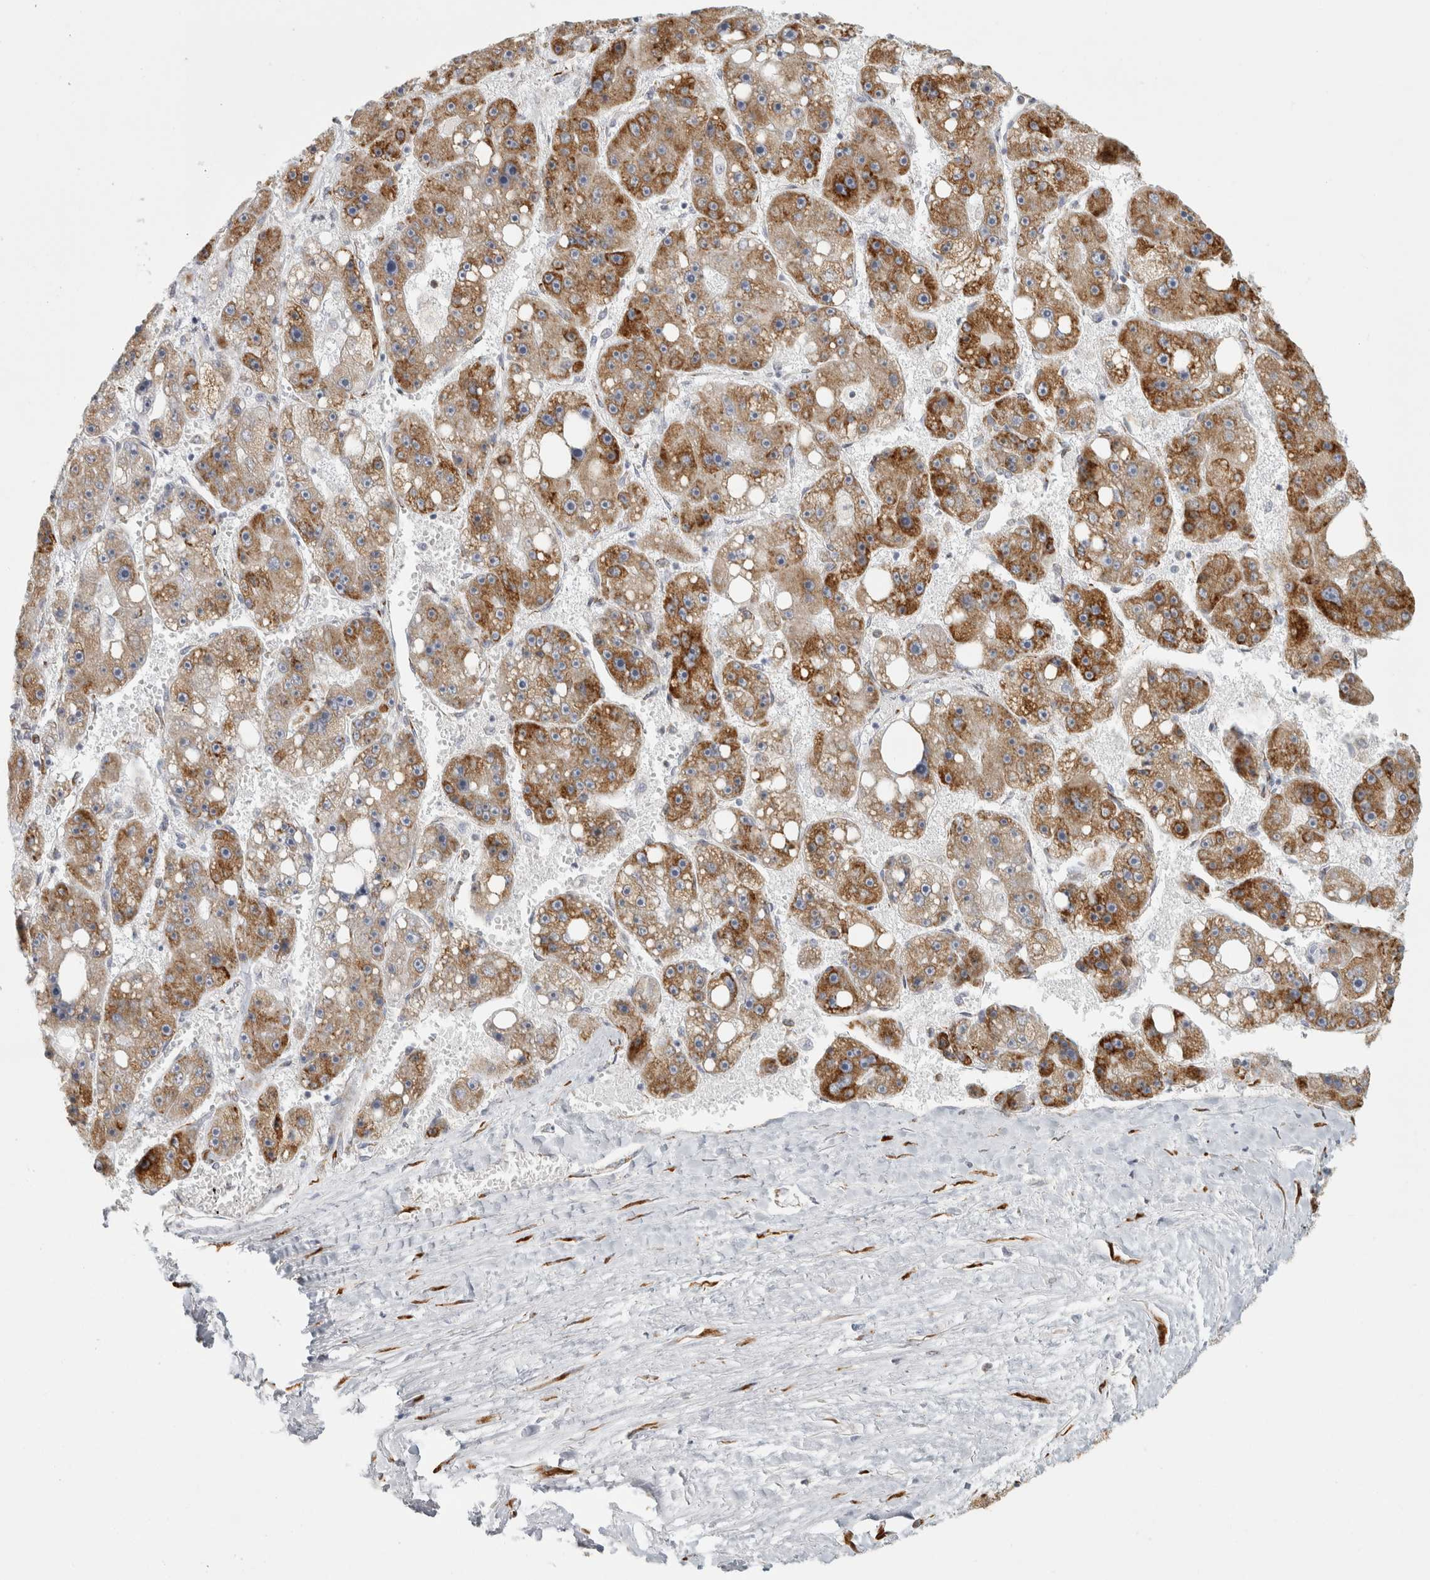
{"staining": {"intensity": "strong", "quantity": ">75%", "location": "cytoplasmic/membranous"}, "tissue": "liver cancer", "cell_type": "Tumor cells", "image_type": "cancer", "snomed": [{"axis": "morphology", "description": "Carcinoma, Hepatocellular, NOS"}, {"axis": "topography", "description": "Liver"}], "caption": "Protein analysis of hepatocellular carcinoma (liver) tissue reveals strong cytoplasmic/membranous expression in approximately >75% of tumor cells.", "gene": "OSTN", "patient": {"sex": "female", "age": 61}}